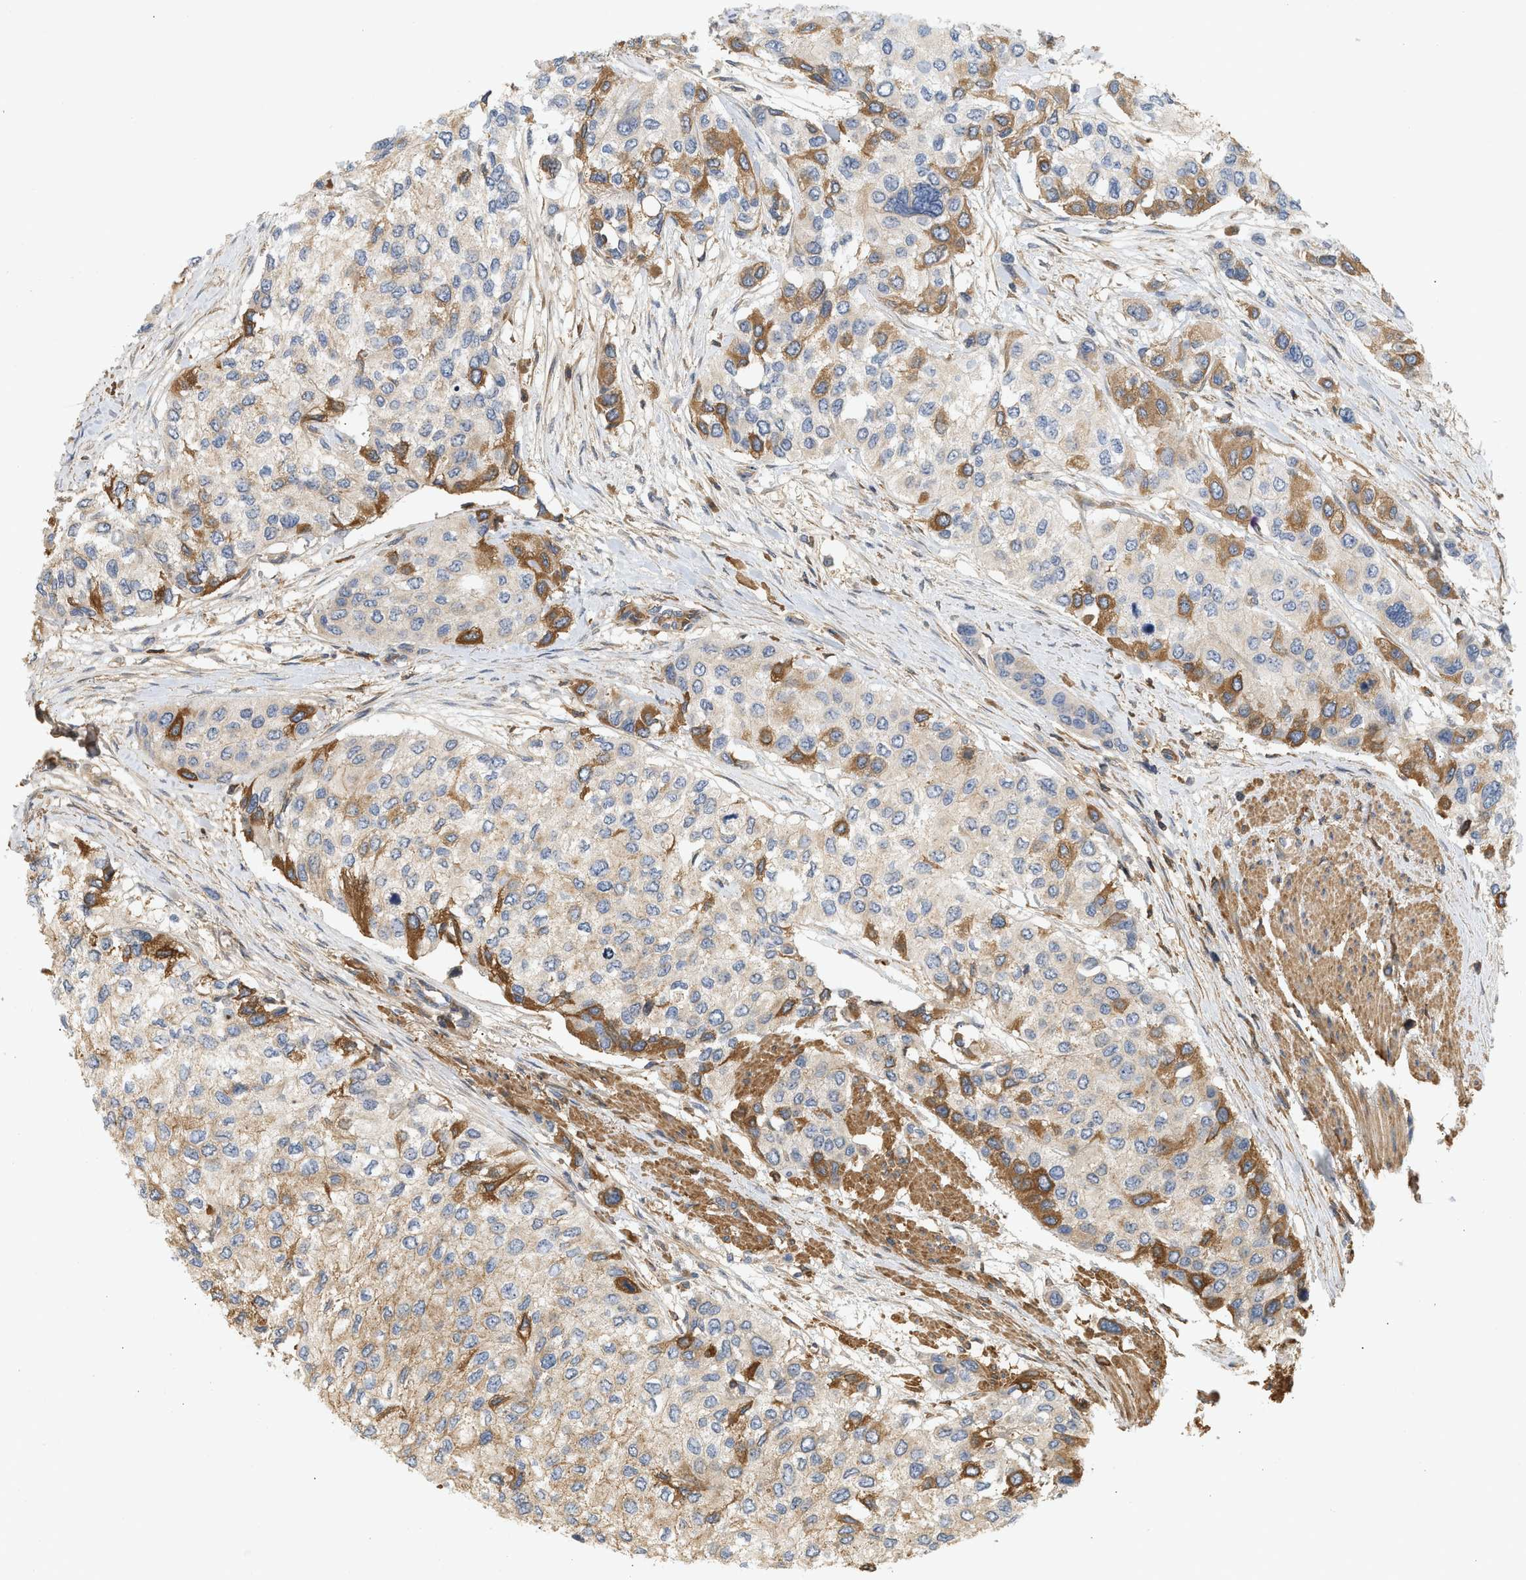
{"staining": {"intensity": "moderate", "quantity": "25%-75%", "location": "cytoplasmic/membranous"}, "tissue": "urothelial cancer", "cell_type": "Tumor cells", "image_type": "cancer", "snomed": [{"axis": "morphology", "description": "Urothelial carcinoma, High grade"}, {"axis": "topography", "description": "Urinary bladder"}], "caption": "Immunohistochemistry photomicrograph of neoplastic tissue: human urothelial cancer stained using IHC exhibits medium levels of moderate protein expression localized specifically in the cytoplasmic/membranous of tumor cells, appearing as a cytoplasmic/membranous brown color.", "gene": "F8", "patient": {"sex": "female", "age": 56}}